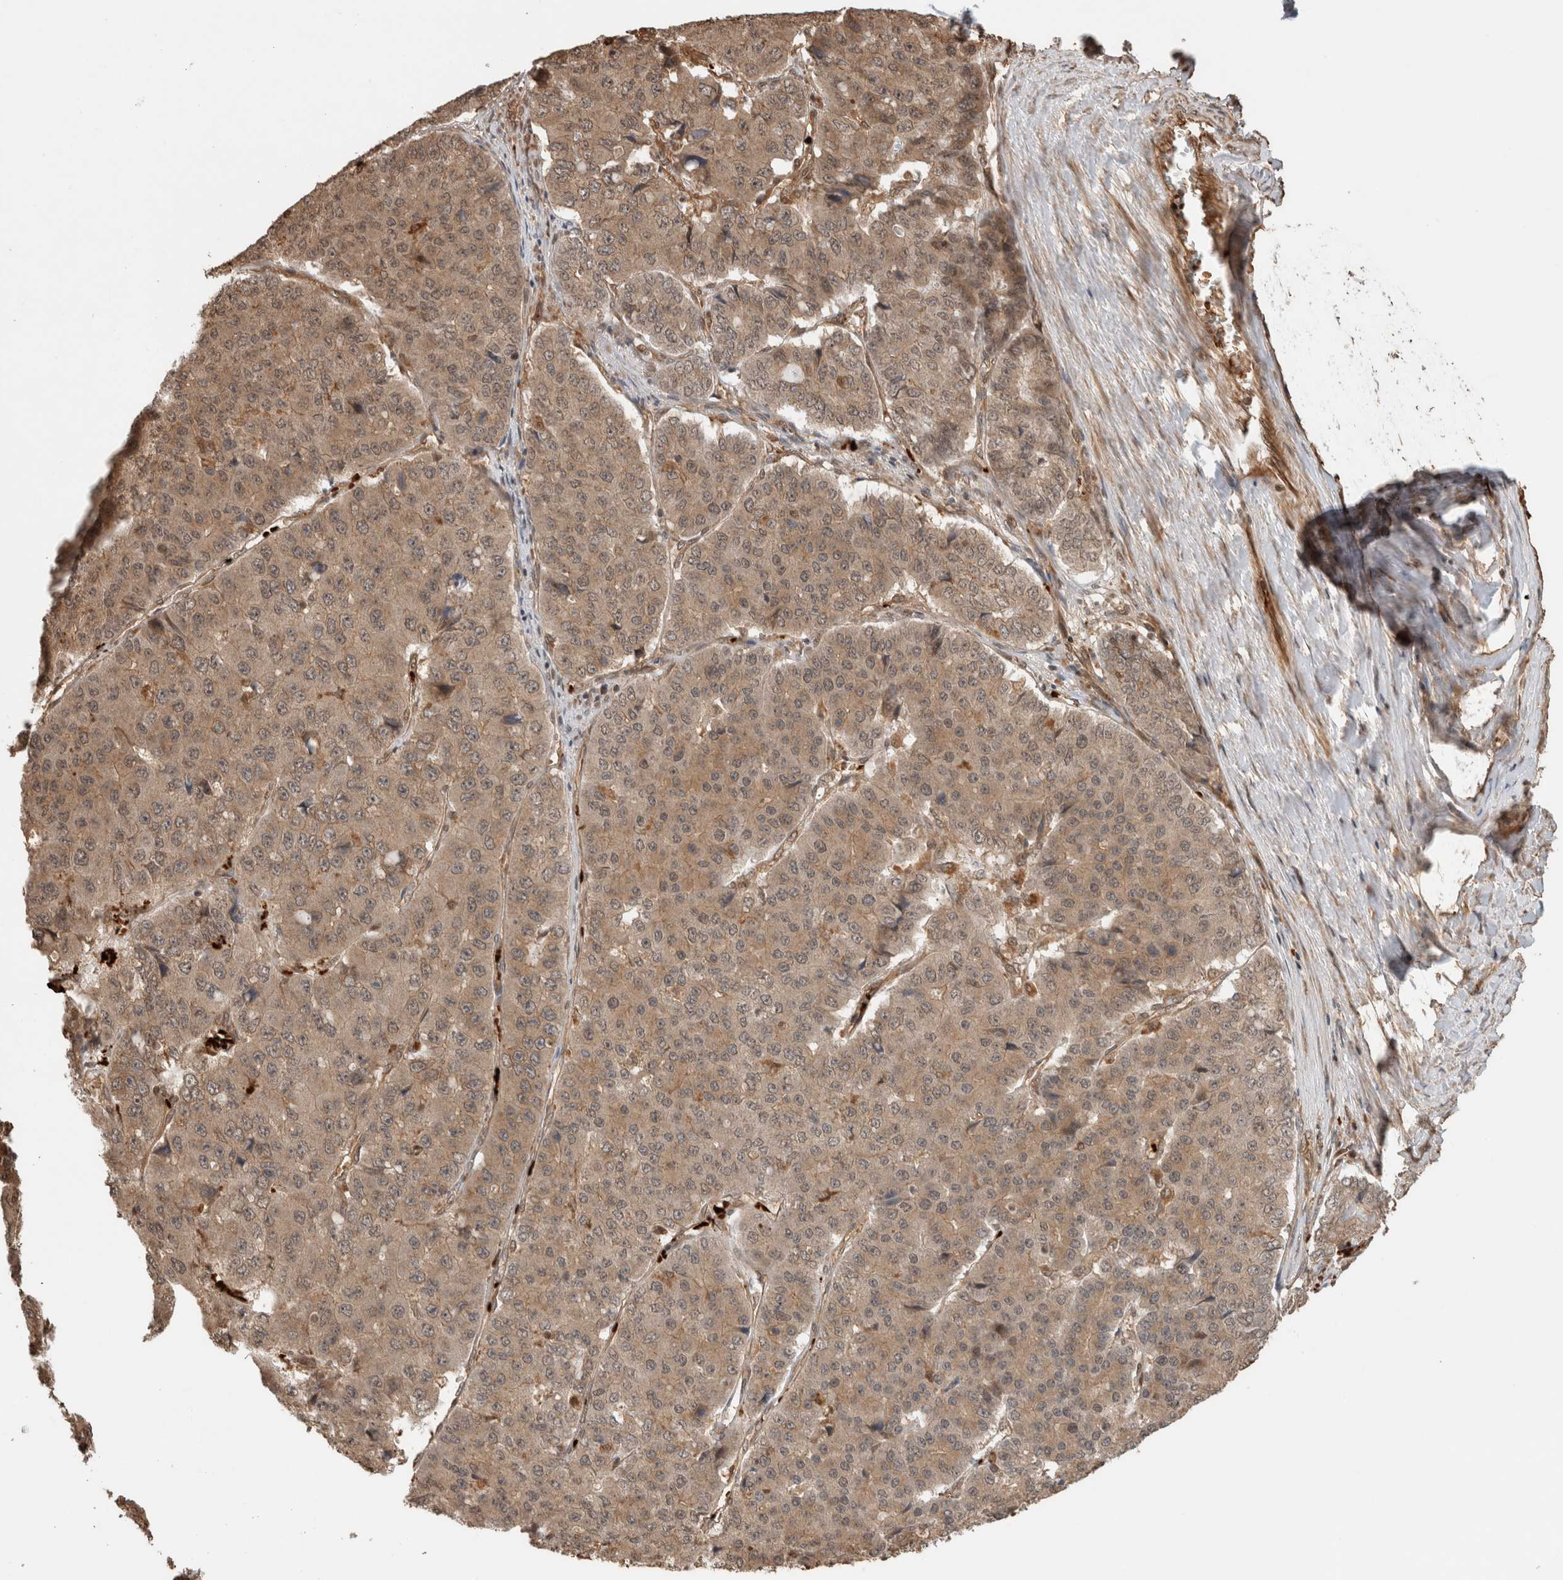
{"staining": {"intensity": "moderate", "quantity": ">75%", "location": "cytoplasmic/membranous"}, "tissue": "pancreatic cancer", "cell_type": "Tumor cells", "image_type": "cancer", "snomed": [{"axis": "morphology", "description": "Adenocarcinoma, NOS"}, {"axis": "topography", "description": "Pancreas"}], "caption": "This histopathology image displays pancreatic cancer (adenocarcinoma) stained with immunohistochemistry (IHC) to label a protein in brown. The cytoplasmic/membranous of tumor cells show moderate positivity for the protein. Nuclei are counter-stained blue.", "gene": "OTUD6B", "patient": {"sex": "male", "age": 50}}